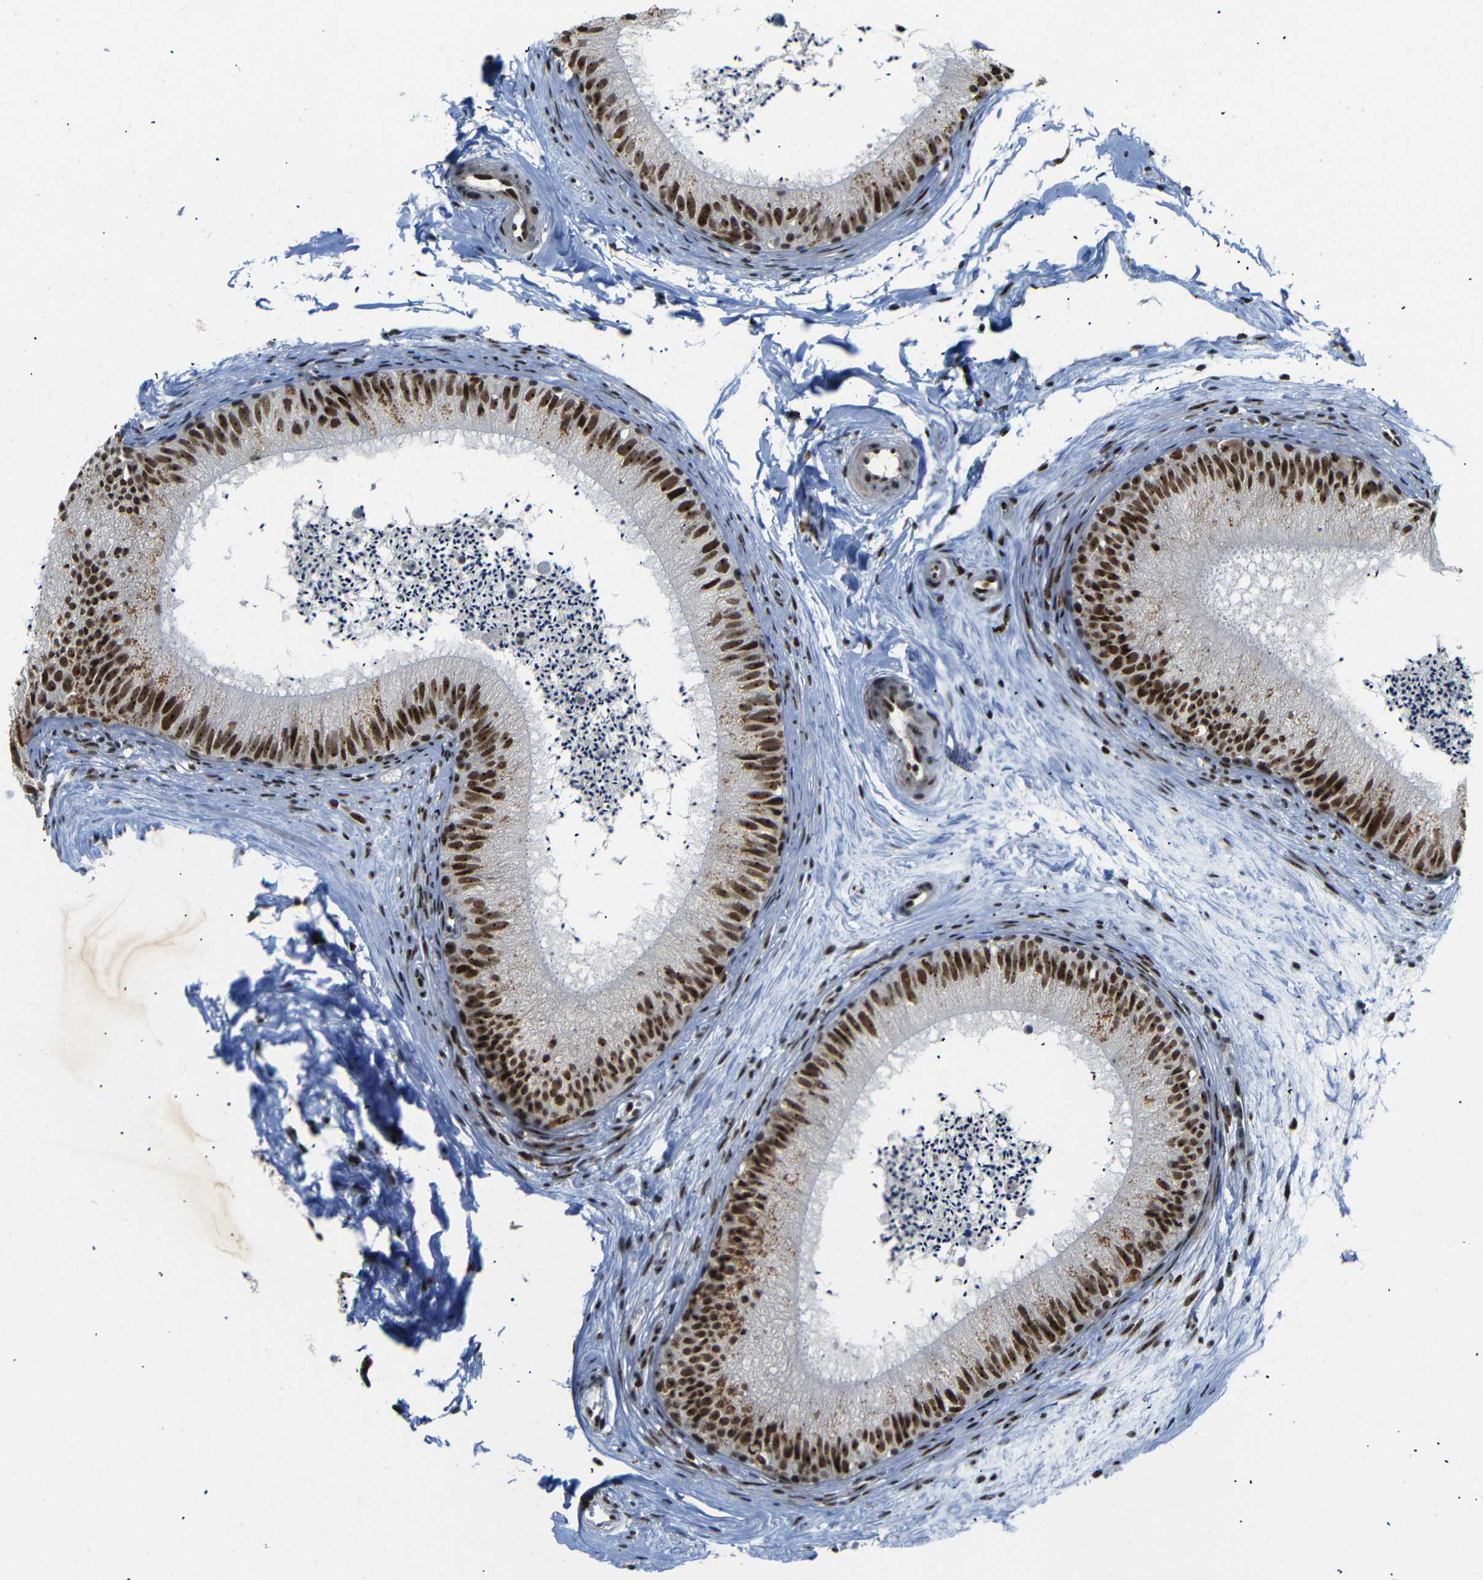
{"staining": {"intensity": "strong", "quantity": ">75%", "location": "nuclear"}, "tissue": "epididymis", "cell_type": "Glandular cells", "image_type": "normal", "snomed": [{"axis": "morphology", "description": "Normal tissue, NOS"}, {"axis": "topography", "description": "Epididymis"}], "caption": "Protein staining by immunohistochemistry displays strong nuclear staining in about >75% of glandular cells in normal epididymis. The staining is performed using DAB (3,3'-diaminobenzidine) brown chromogen to label protein expression. The nuclei are counter-stained blue using hematoxylin.", "gene": "SETDB2", "patient": {"sex": "male", "age": 56}}